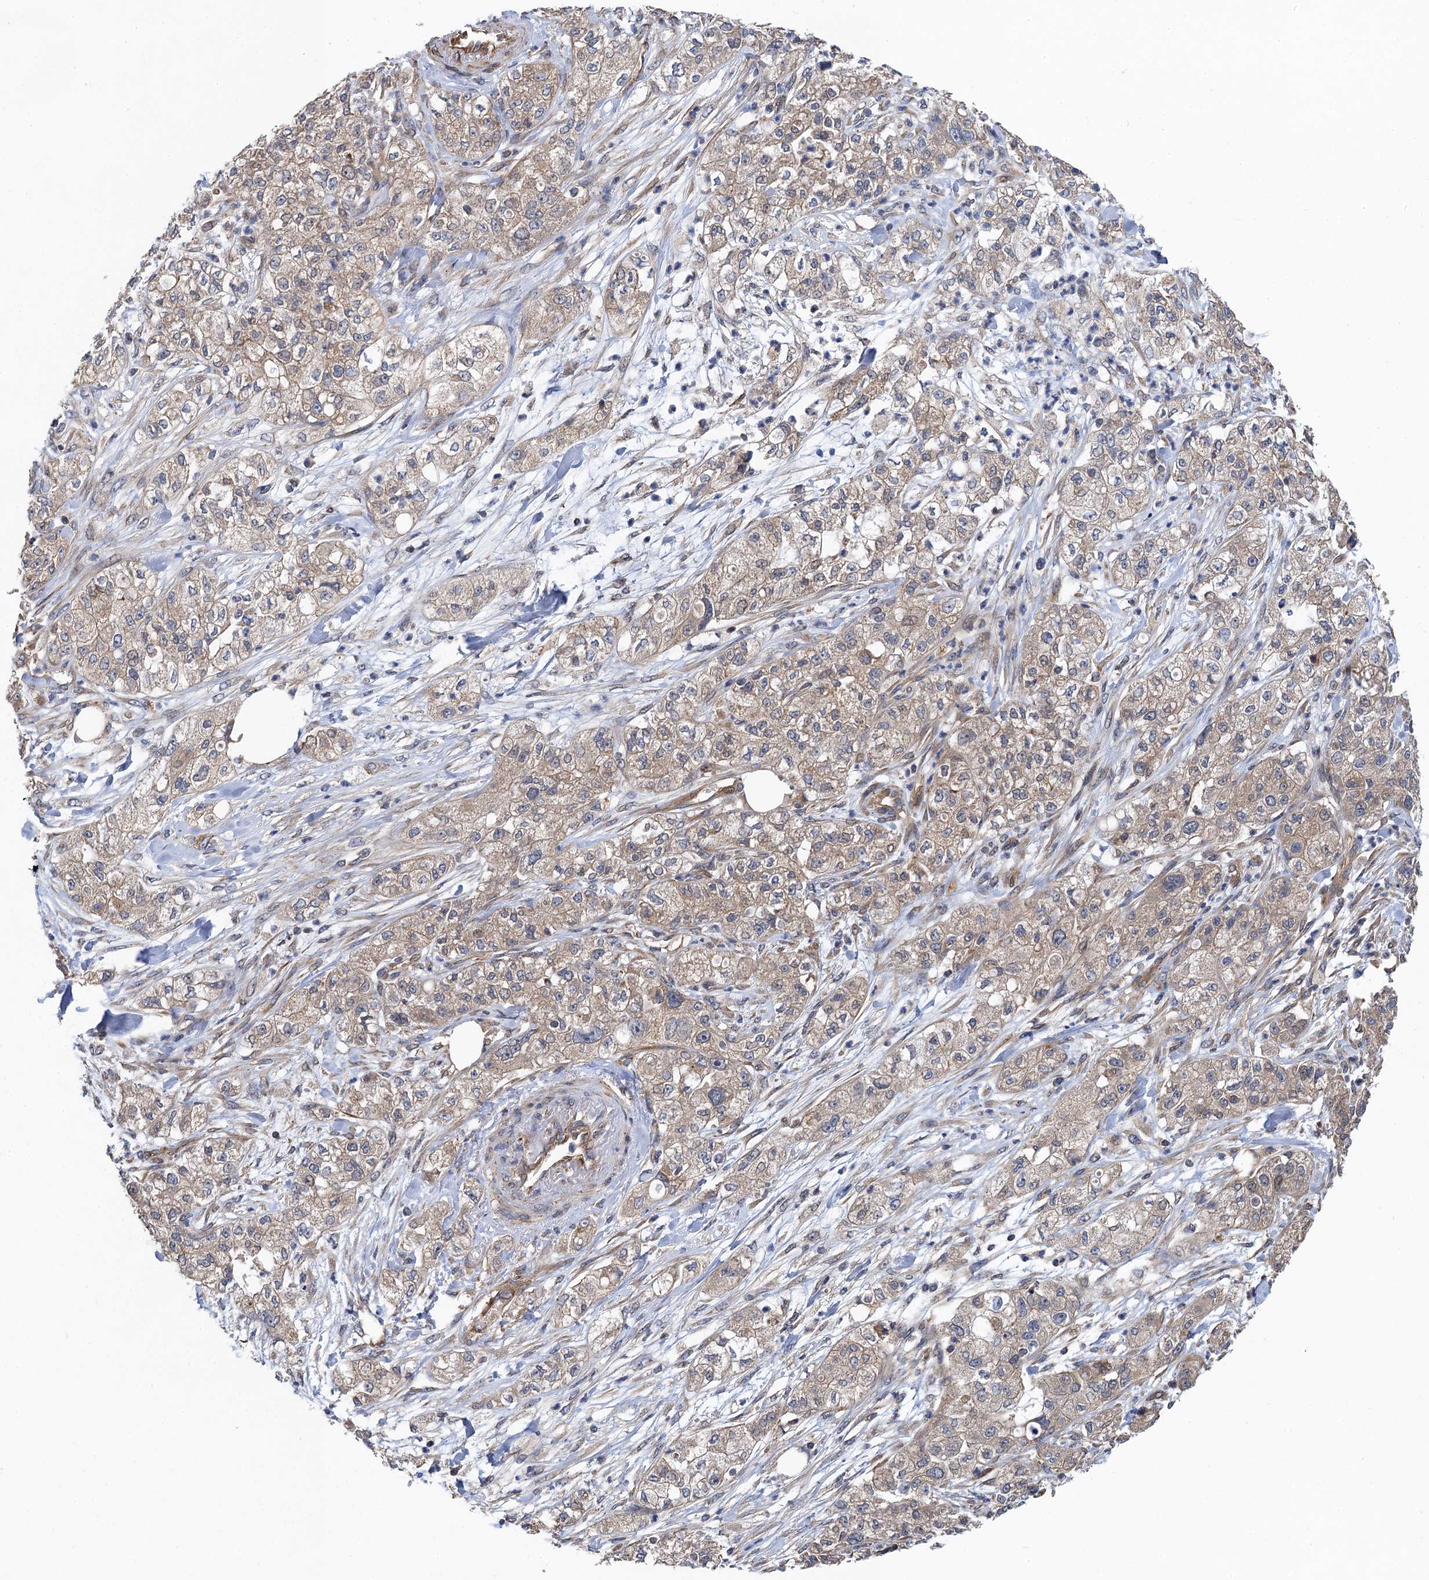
{"staining": {"intensity": "weak", "quantity": ">75%", "location": "cytoplasmic/membranous"}, "tissue": "pancreatic cancer", "cell_type": "Tumor cells", "image_type": "cancer", "snomed": [{"axis": "morphology", "description": "Adenocarcinoma, NOS"}, {"axis": "topography", "description": "Pancreas"}], "caption": "Pancreatic cancer stained with a brown dye demonstrates weak cytoplasmic/membranous positive staining in about >75% of tumor cells.", "gene": "PJA2", "patient": {"sex": "female", "age": 78}}